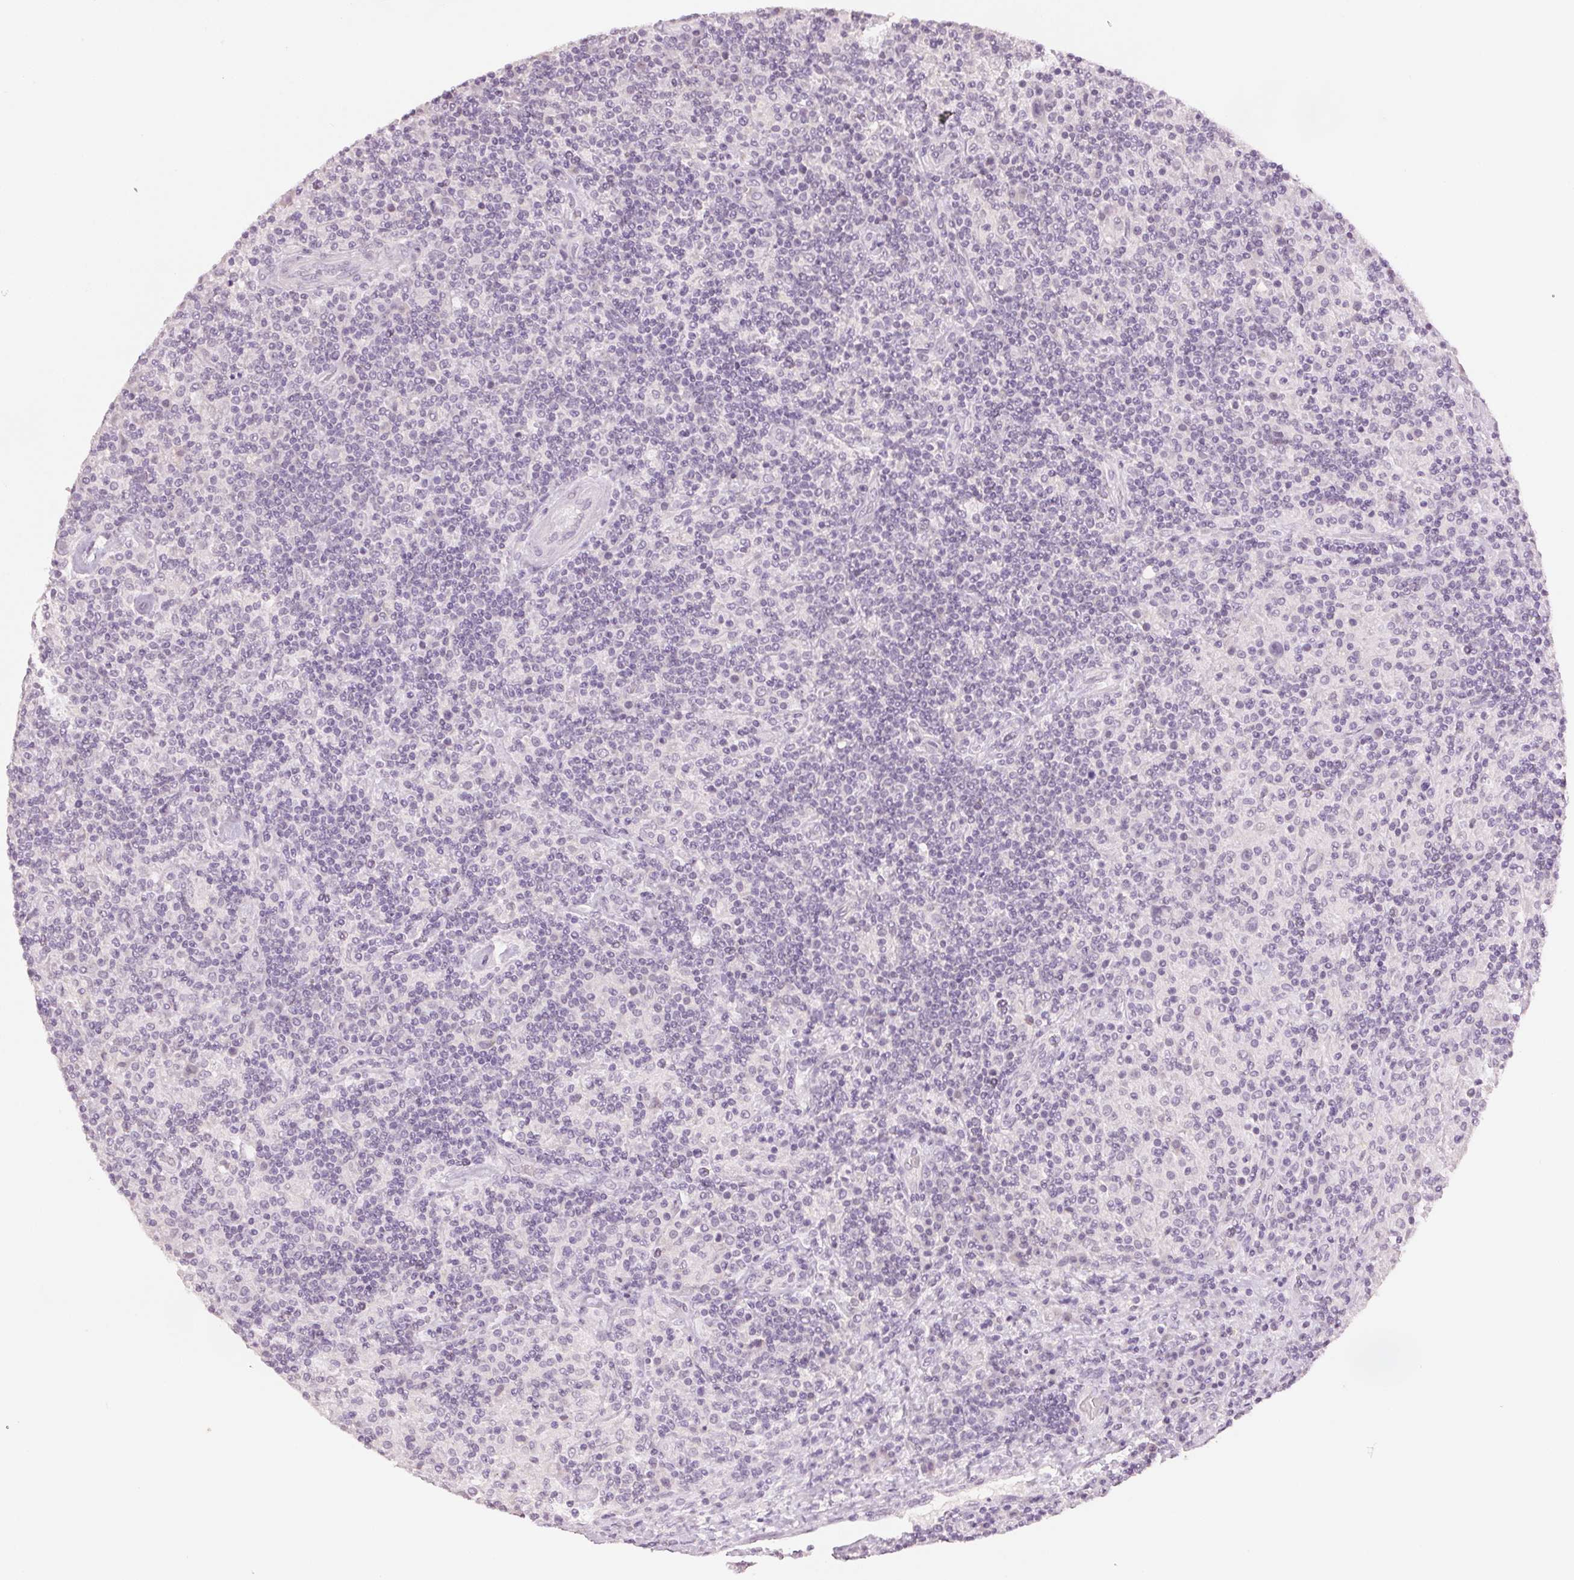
{"staining": {"intensity": "negative", "quantity": "none", "location": "none"}, "tissue": "lymphoma", "cell_type": "Tumor cells", "image_type": "cancer", "snomed": [{"axis": "morphology", "description": "Hodgkin's disease, NOS"}, {"axis": "topography", "description": "Lymph node"}], "caption": "IHC histopathology image of neoplastic tissue: human Hodgkin's disease stained with DAB exhibits no significant protein positivity in tumor cells. (DAB (3,3'-diaminobenzidine) immunohistochemistry with hematoxylin counter stain).", "gene": "SCGN", "patient": {"sex": "male", "age": 70}}